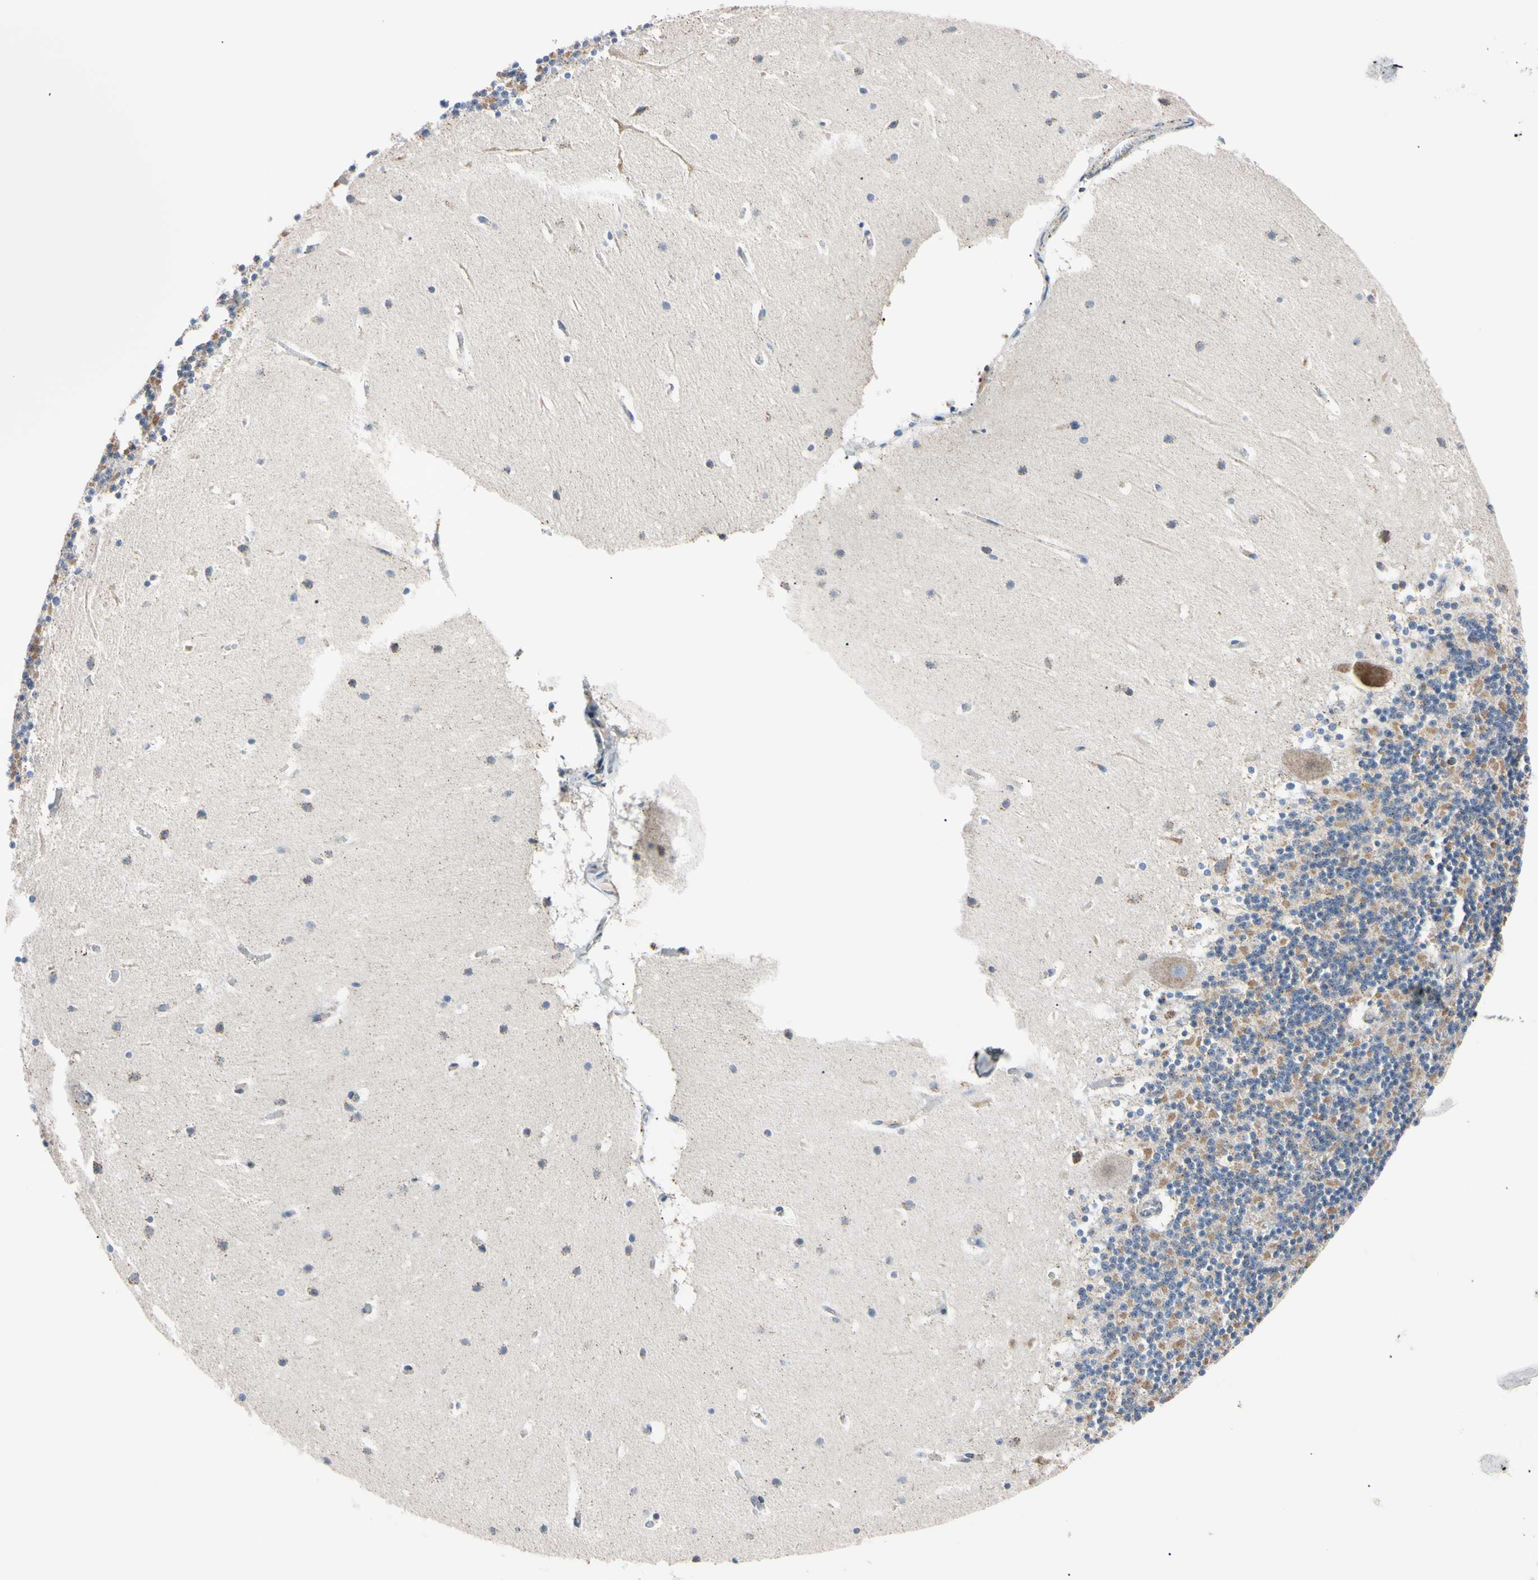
{"staining": {"intensity": "moderate", "quantity": "25%-75%", "location": "cytoplasmic/membranous"}, "tissue": "cerebellum", "cell_type": "Cells in granular layer", "image_type": "normal", "snomed": [{"axis": "morphology", "description": "Normal tissue, NOS"}, {"axis": "topography", "description": "Cerebellum"}], "caption": "Cerebellum stained with immunohistochemistry exhibits moderate cytoplasmic/membranous staining in approximately 25%-75% of cells in granular layer.", "gene": "CLPP", "patient": {"sex": "male", "age": 45}}